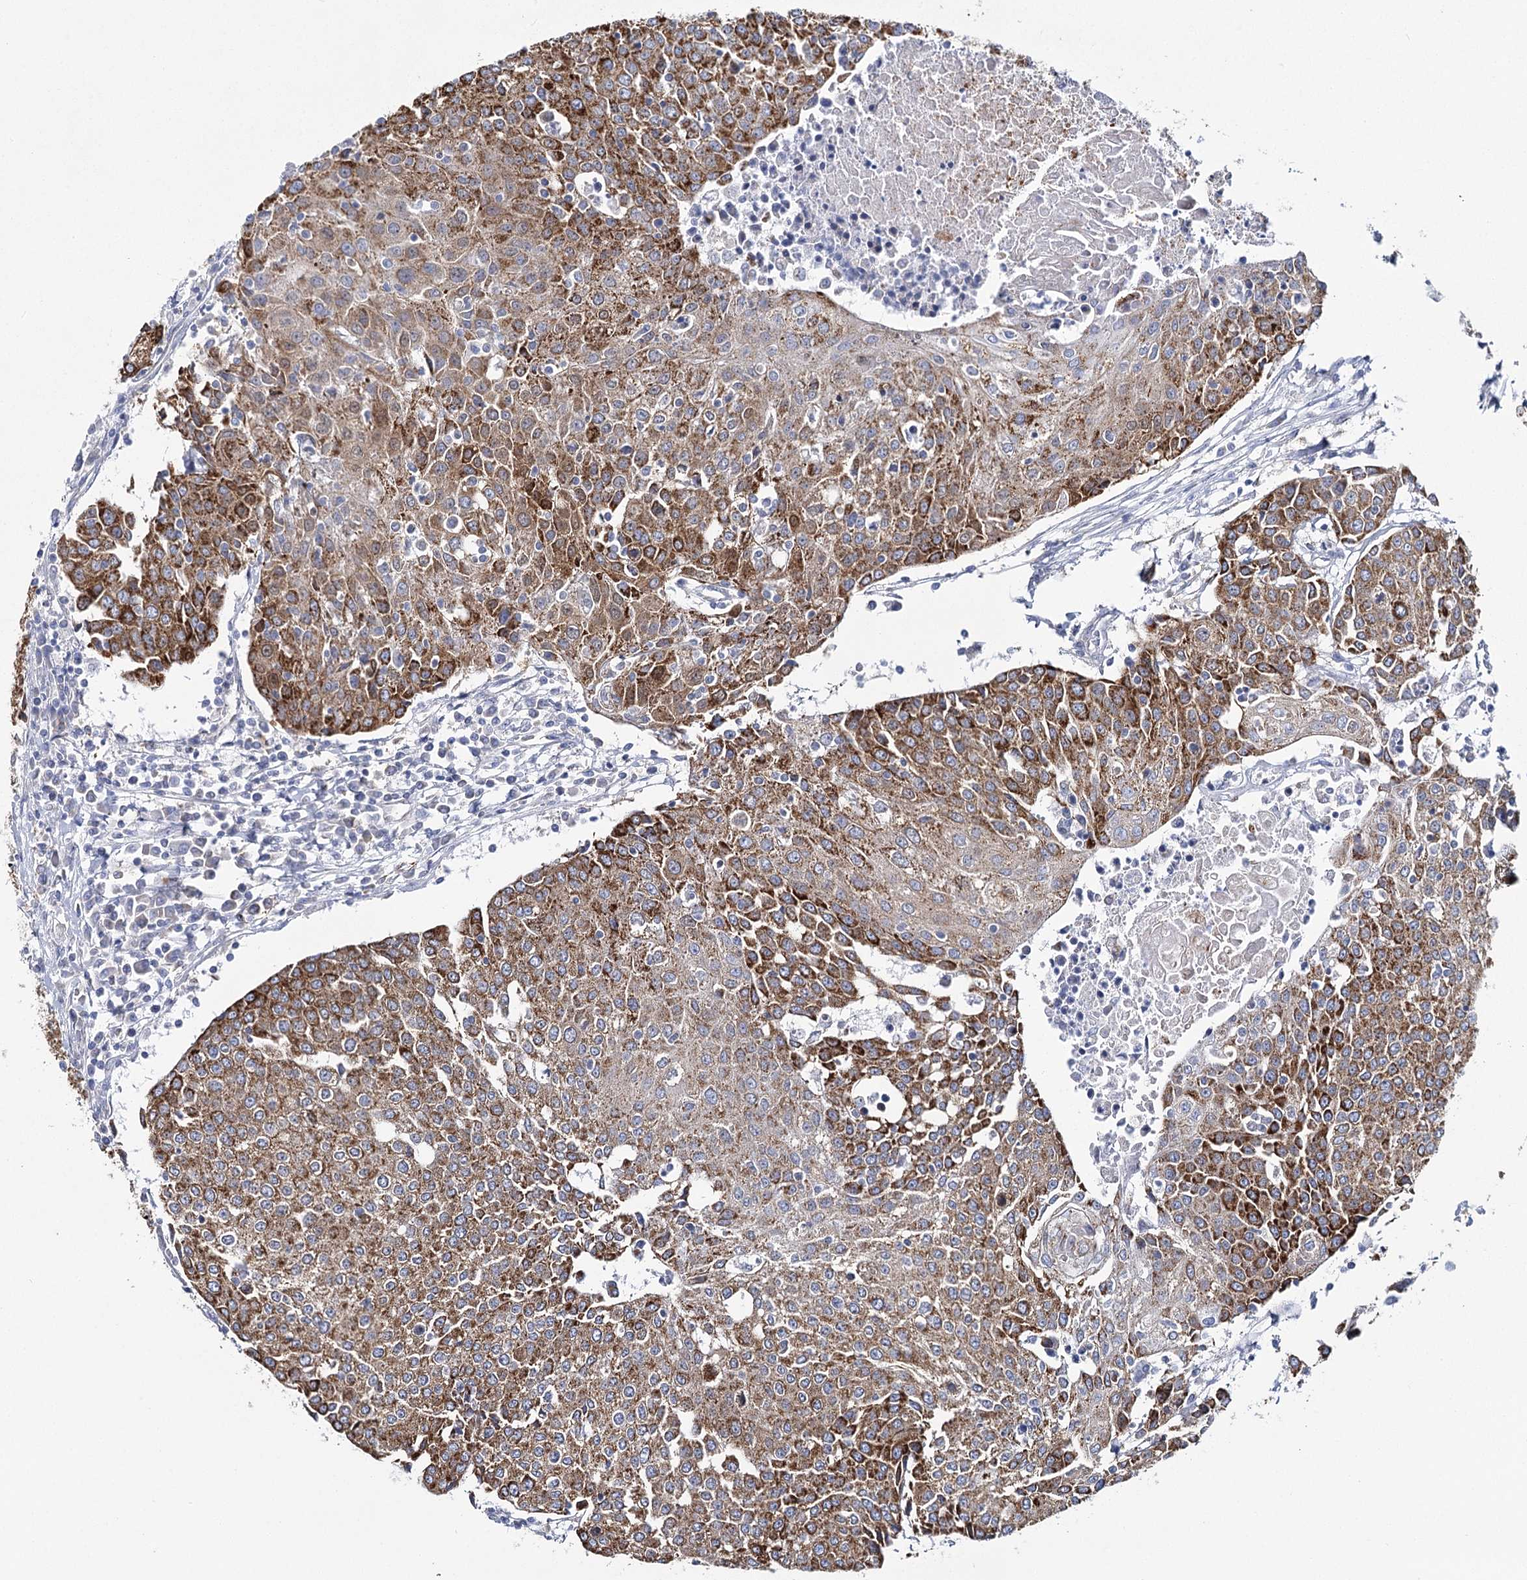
{"staining": {"intensity": "moderate", "quantity": ">75%", "location": "cytoplasmic/membranous"}, "tissue": "urothelial cancer", "cell_type": "Tumor cells", "image_type": "cancer", "snomed": [{"axis": "morphology", "description": "Urothelial carcinoma, High grade"}, {"axis": "topography", "description": "Urinary bladder"}], "caption": "Protein staining of urothelial cancer tissue reveals moderate cytoplasmic/membranous positivity in about >75% of tumor cells. (DAB IHC with brightfield microscopy, high magnification).", "gene": "THUMPD3", "patient": {"sex": "female", "age": 85}}